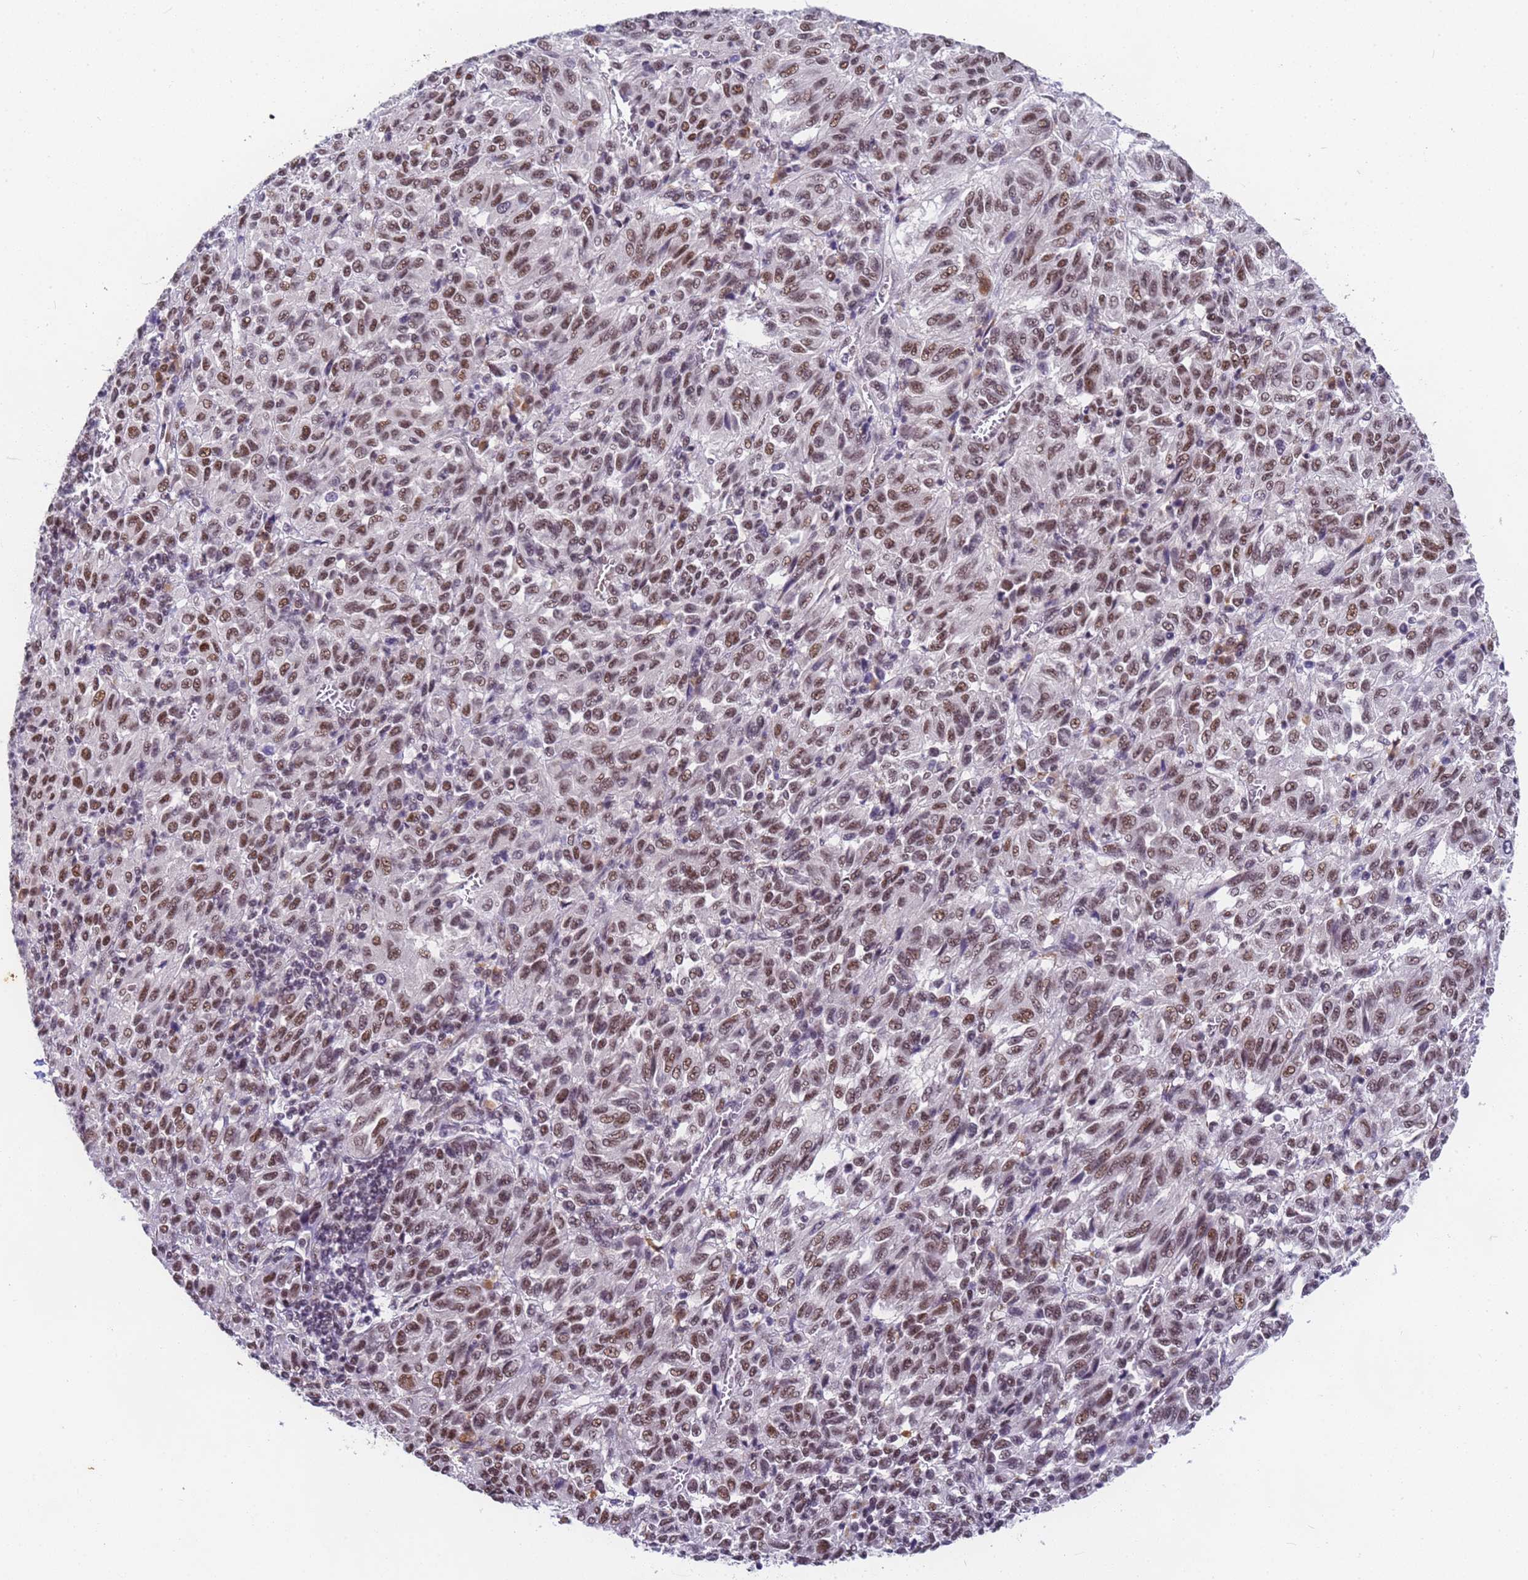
{"staining": {"intensity": "moderate", "quantity": ">75%", "location": "nuclear"}, "tissue": "melanoma", "cell_type": "Tumor cells", "image_type": "cancer", "snomed": [{"axis": "morphology", "description": "Malignant melanoma, Metastatic site"}, {"axis": "topography", "description": "Lung"}], "caption": "Brown immunohistochemical staining in melanoma demonstrates moderate nuclear expression in about >75% of tumor cells. (DAB (3,3'-diaminobenzidine) = brown stain, brightfield microscopy at high magnification).", "gene": "FNBP4", "patient": {"sex": "male", "age": 64}}